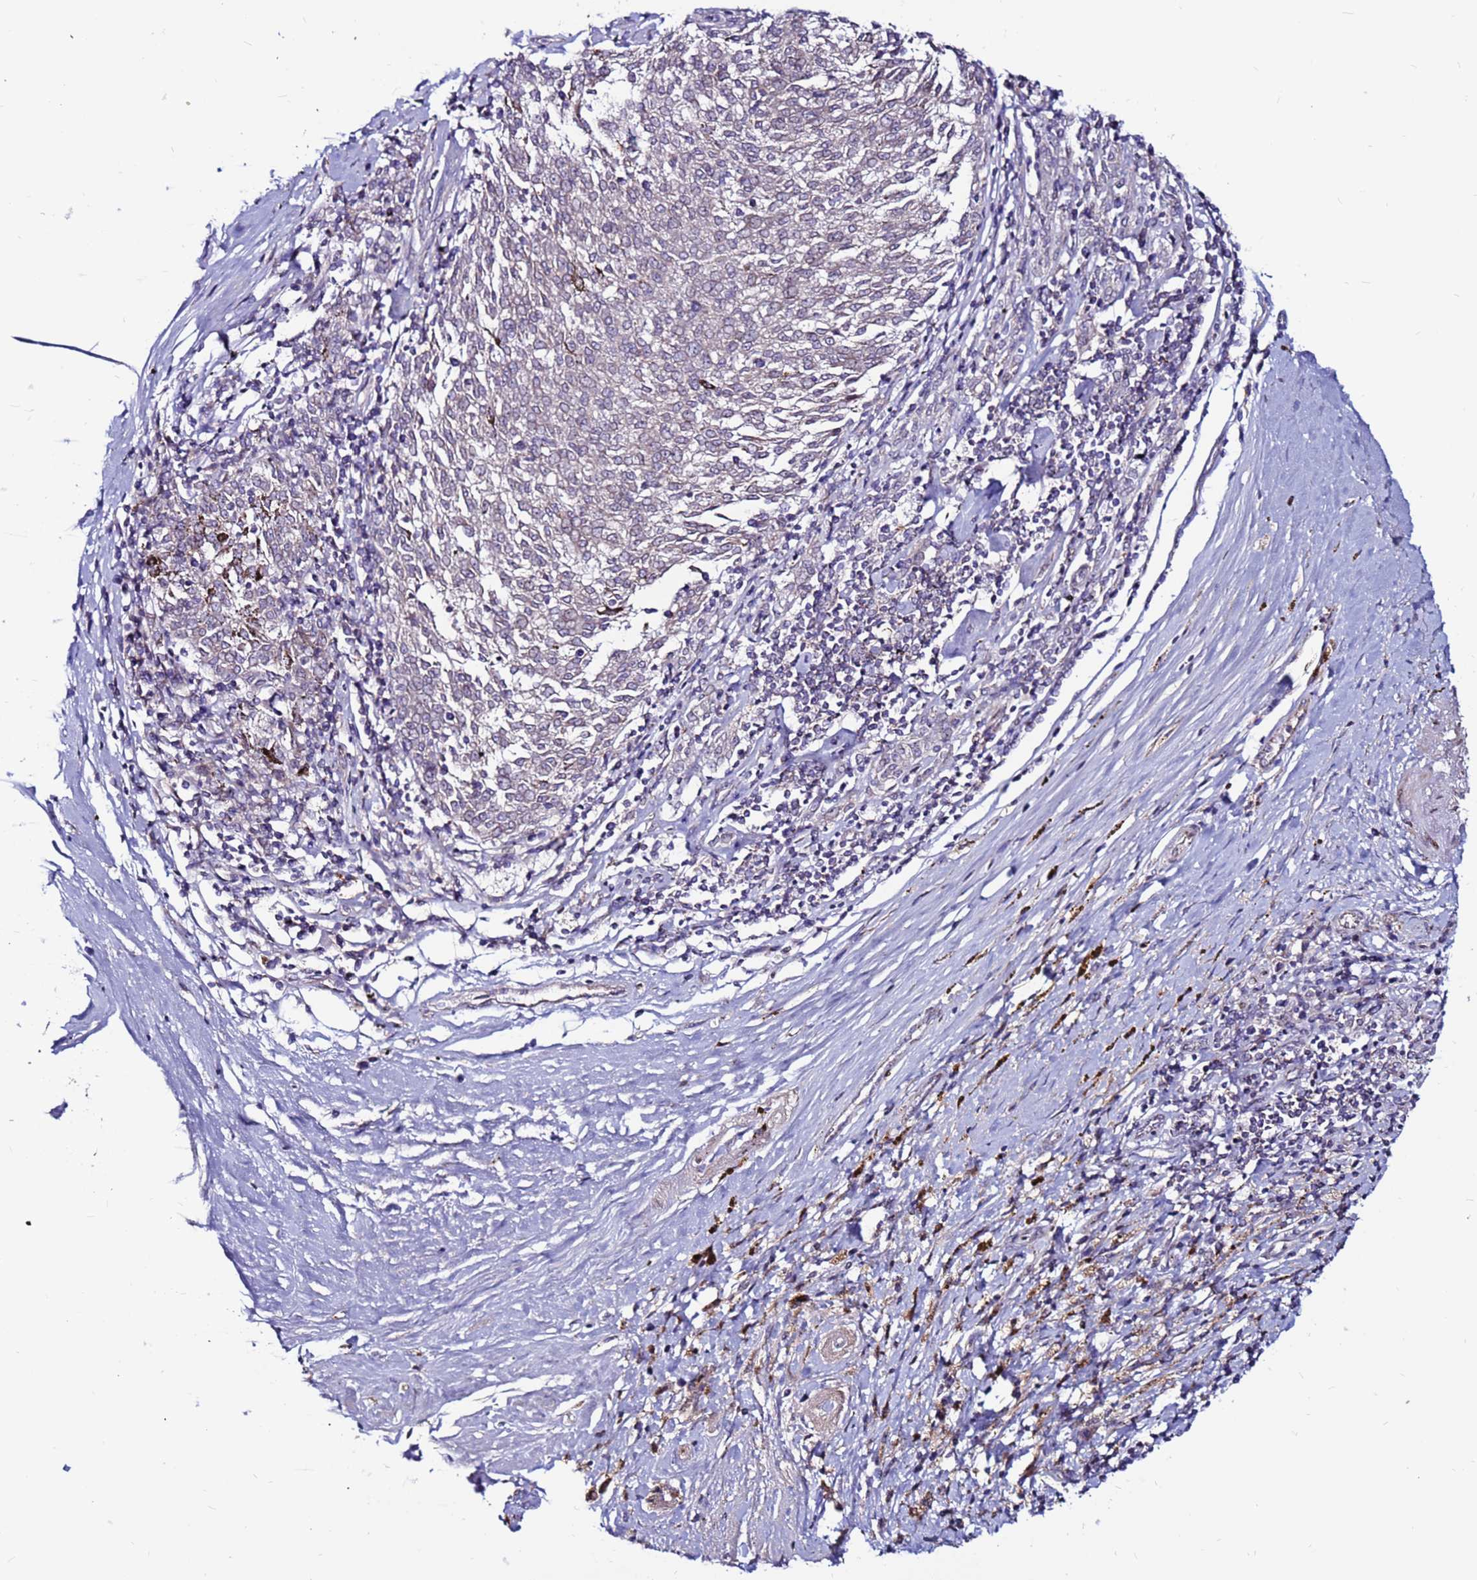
{"staining": {"intensity": "negative", "quantity": "none", "location": "none"}, "tissue": "melanoma", "cell_type": "Tumor cells", "image_type": "cancer", "snomed": [{"axis": "morphology", "description": "Malignant melanoma, NOS"}, {"axis": "topography", "description": "Skin"}], "caption": "Immunohistochemistry (IHC) image of human malignant melanoma stained for a protein (brown), which displays no positivity in tumor cells.", "gene": "CCDC71", "patient": {"sex": "female", "age": 72}}